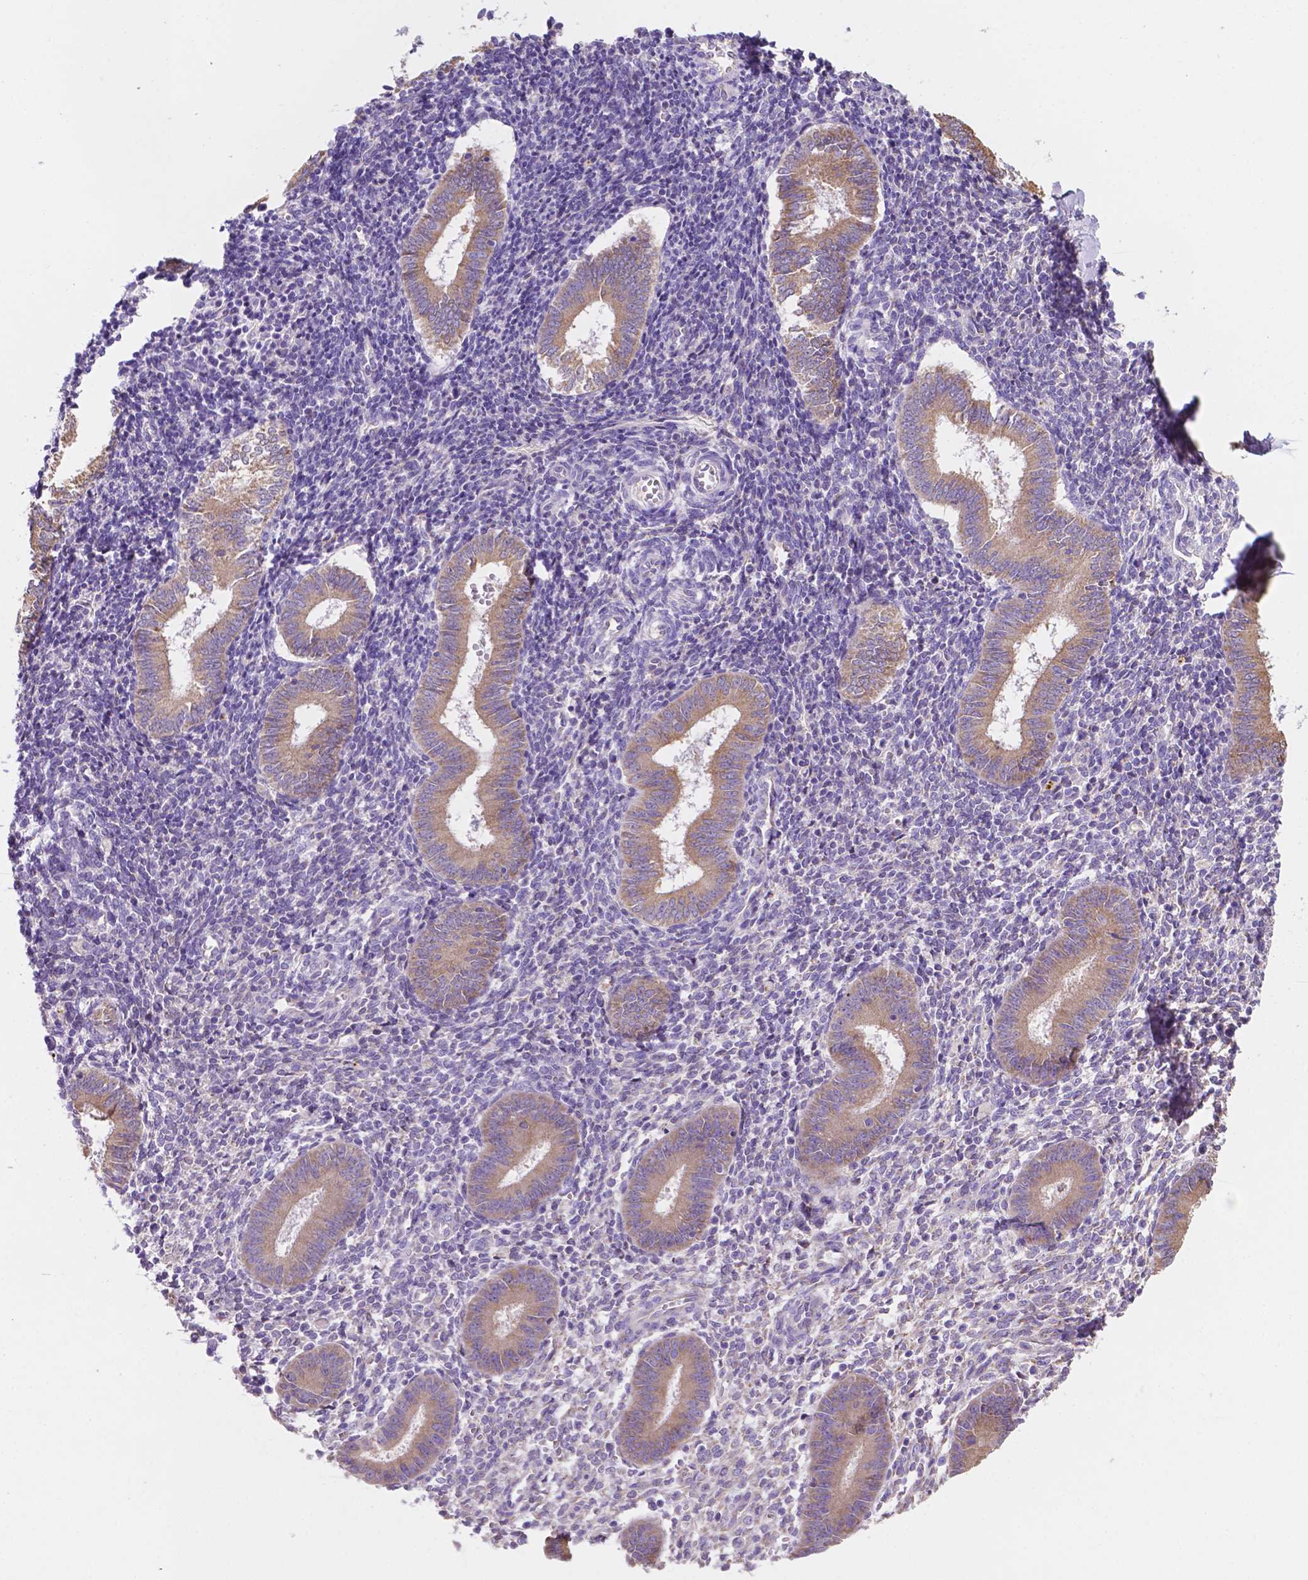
{"staining": {"intensity": "negative", "quantity": "none", "location": "none"}, "tissue": "endometrium", "cell_type": "Cells in endometrial stroma", "image_type": "normal", "snomed": [{"axis": "morphology", "description": "Normal tissue, NOS"}, {"axis": "topography", "description": "Endometrium"}], "caption": "A micrograph of endometrium stained for a protein demonstrates no brown staining in cells in endometrial stroma.", "gene": "CEACAM7", "patient": {"sex": "female", "age": 25}}